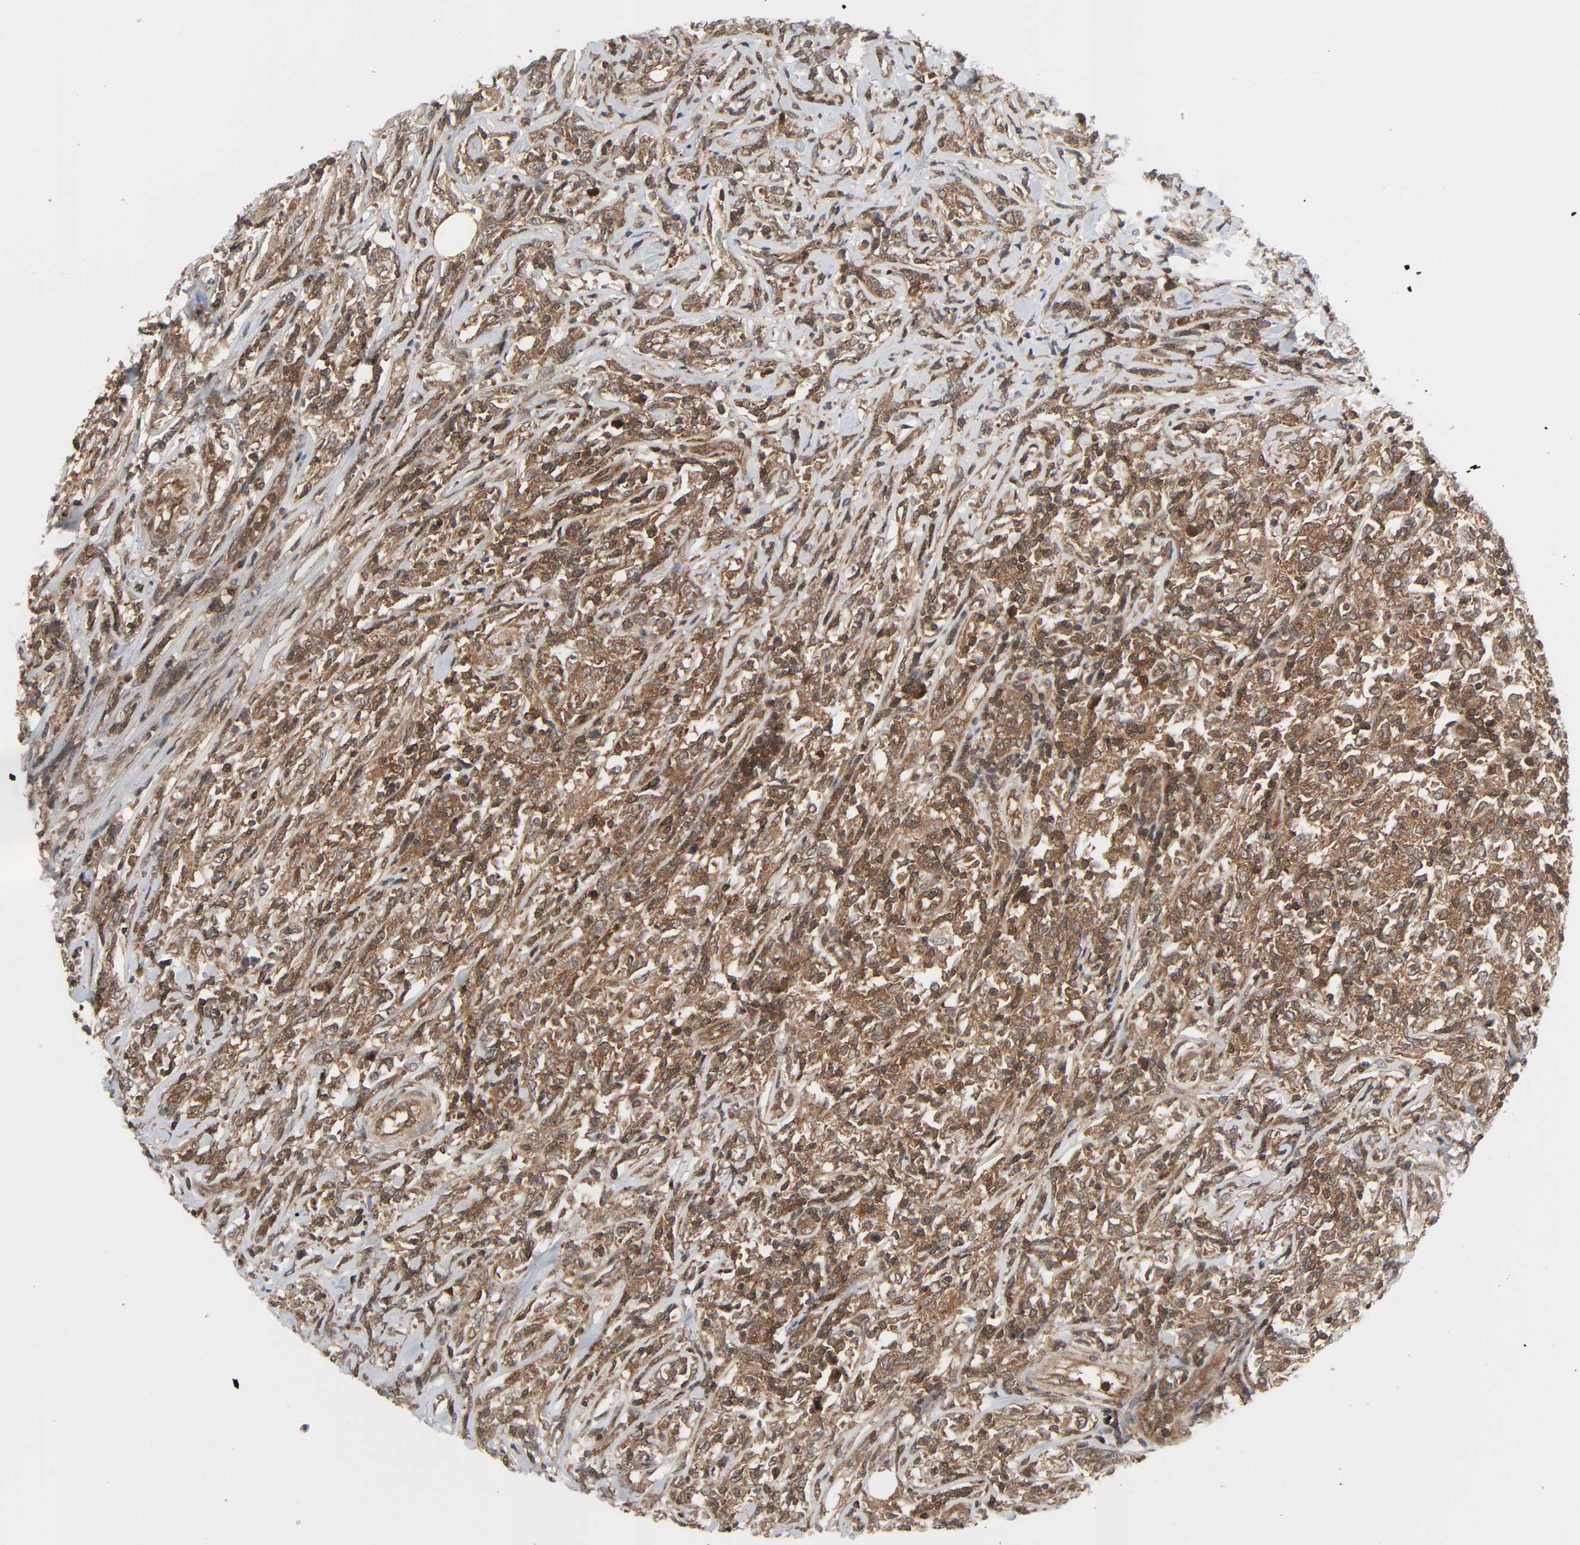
{"staining": {"intensity": "moderate", "quantity": ">75%", "location": "cytoplasmic/membranous"}, "tissue": "lymphoma", "cell_type": "Tumor cells", "image_type": "cancer", "snomed": [{"axis": "morphology", "description": "Malignant lymphoma, non-Hodgkin's type, High grade"}, {"axis": "topography", "description": "Lymph node"}], "caption": "Immunohistochemical staining of human lymphoma shows moderate cytoplasmic/membranous protein positivity in about >75% of tumor cells.", "gene": "GSK3A", "patient": {"sex": "female", "age": 84}}